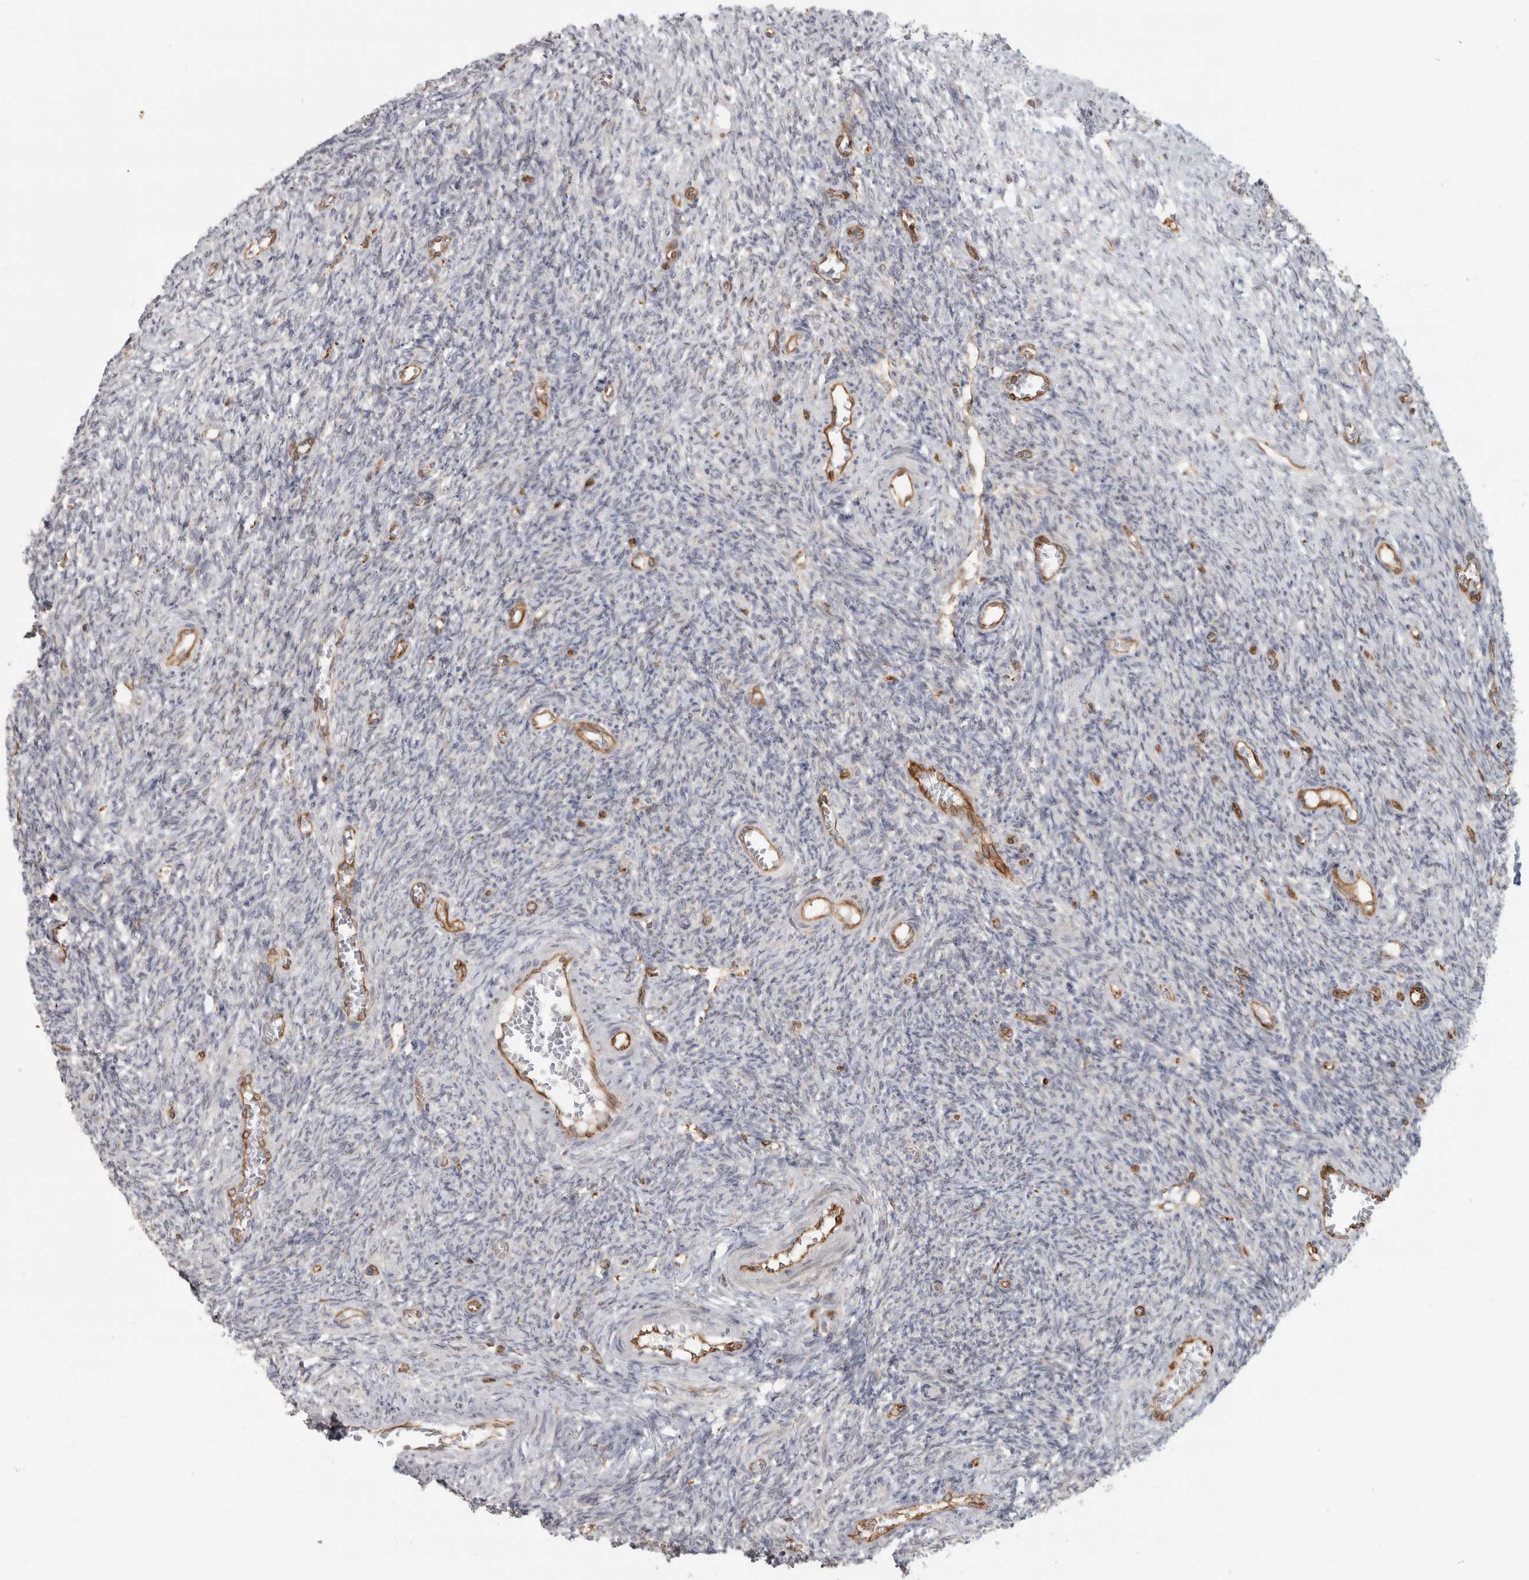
{"staining": {"intensity": "negative", "quantity": "none", "location": "none"}, "tissue": "ovary", "cell_type": "Ovarian stroma cells", "image_type": "normal", "snomed": [{"axis": "morphology", "description": "Normal tissue, NOS"}, {"axis": "topography", "description": "Ovary"}], "caption": "Micrograph shows no significant protein expression in ovarian stroma cells of normal ovary.", "gene": "HLA", "patient": {"sex": "female", "age": 27}}